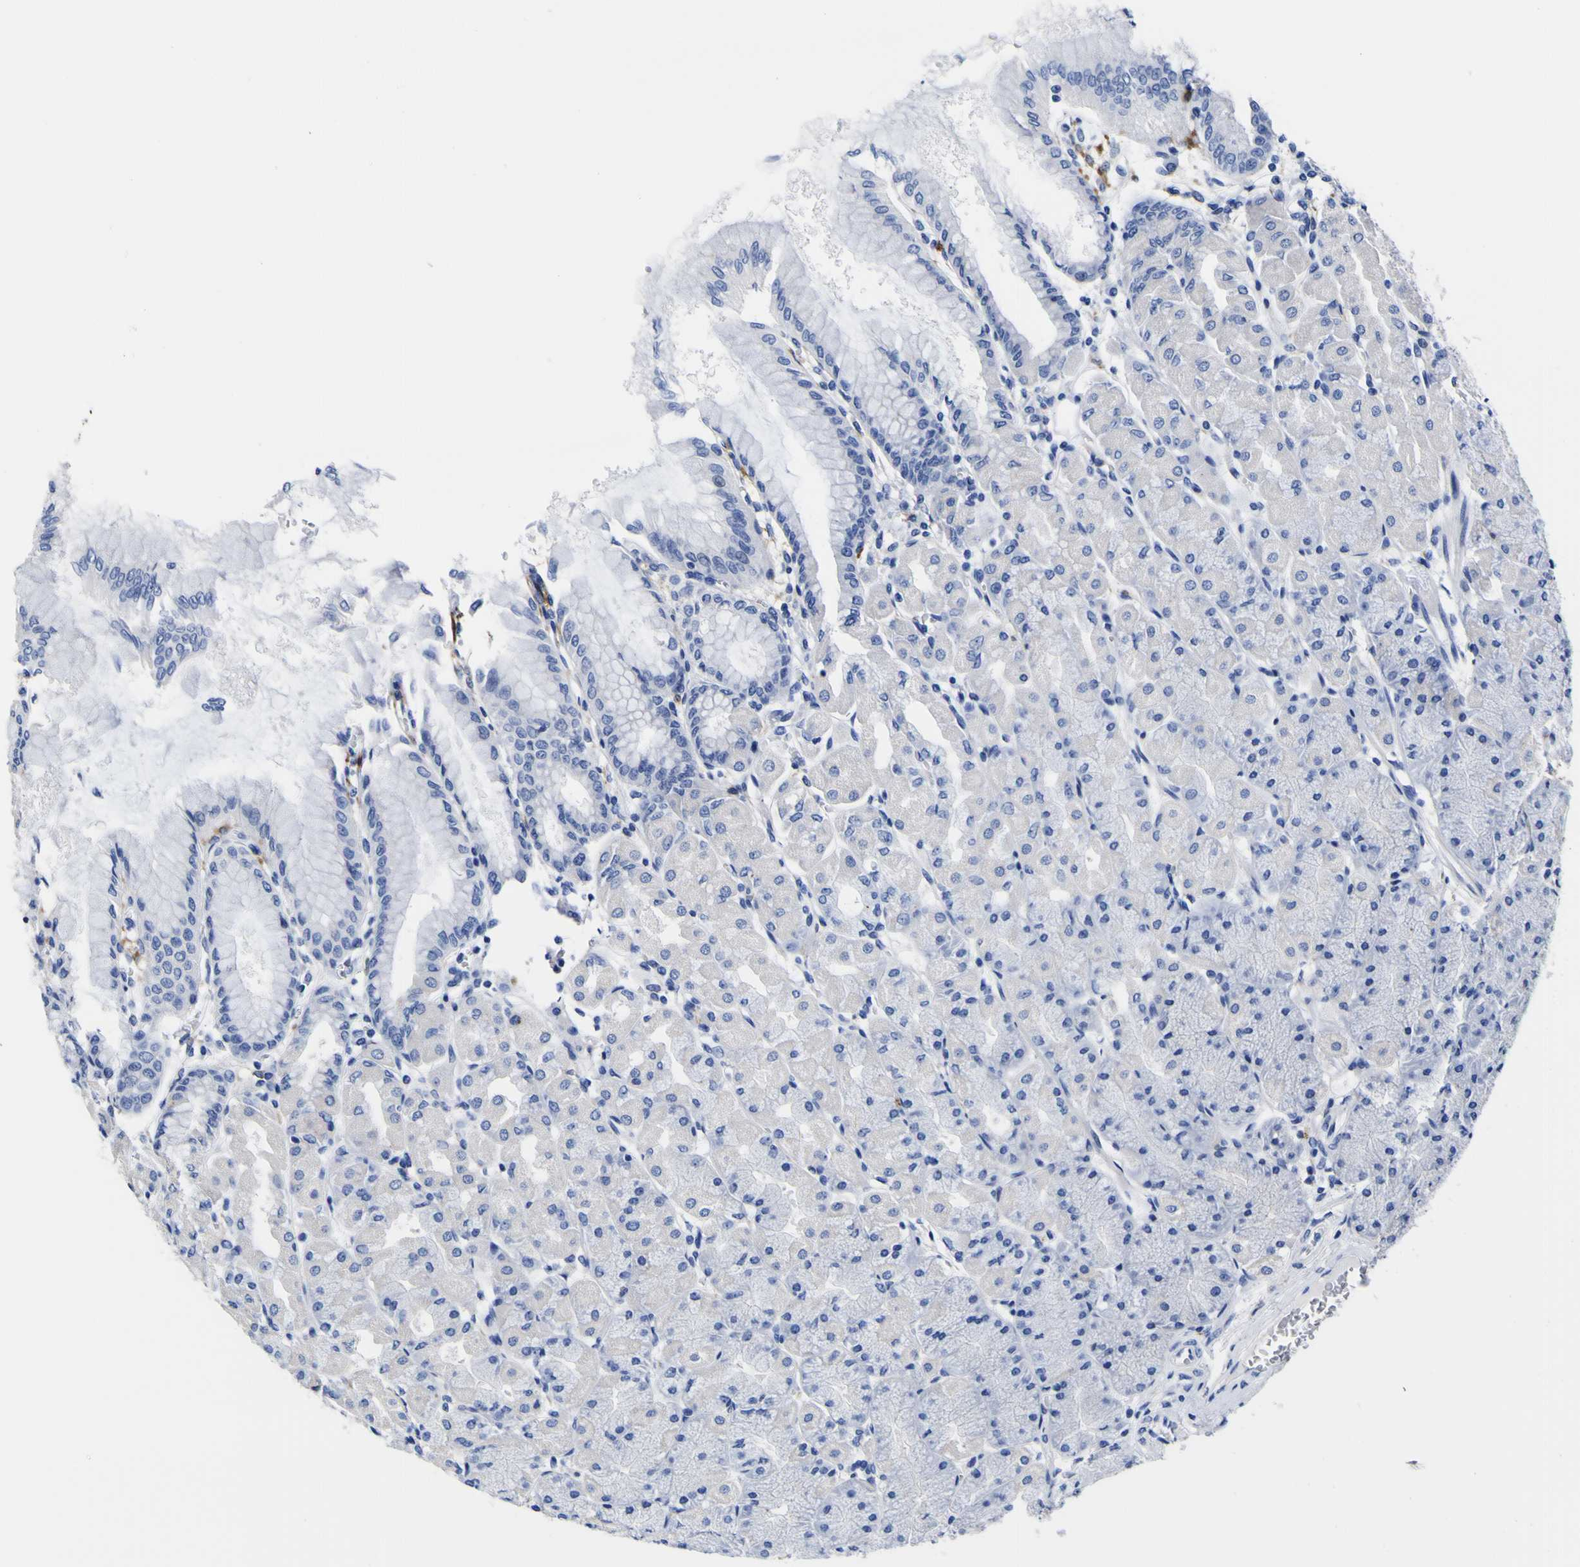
{"staining": {"intensity": "negative", "quantity": "none", "location": "none"}, "tissue": "stomach", "cell_type": "Glandular cells", "image_type": "normal", "snomed": [{"axis": "morphology", "description": "Normal tissue, NOS"}, {"axis": "topography", "description": "Stomach, upper"}], "caption": "This is a micrograph of immunohistochemistry staining of unremarkable stomach, which shows no expression in glandular cells. (Immunohistochemistry (ihc), brightfield microscopy, high magnification).", "gene": "HLA", "patient": {"sex": "female", "age": 56}}